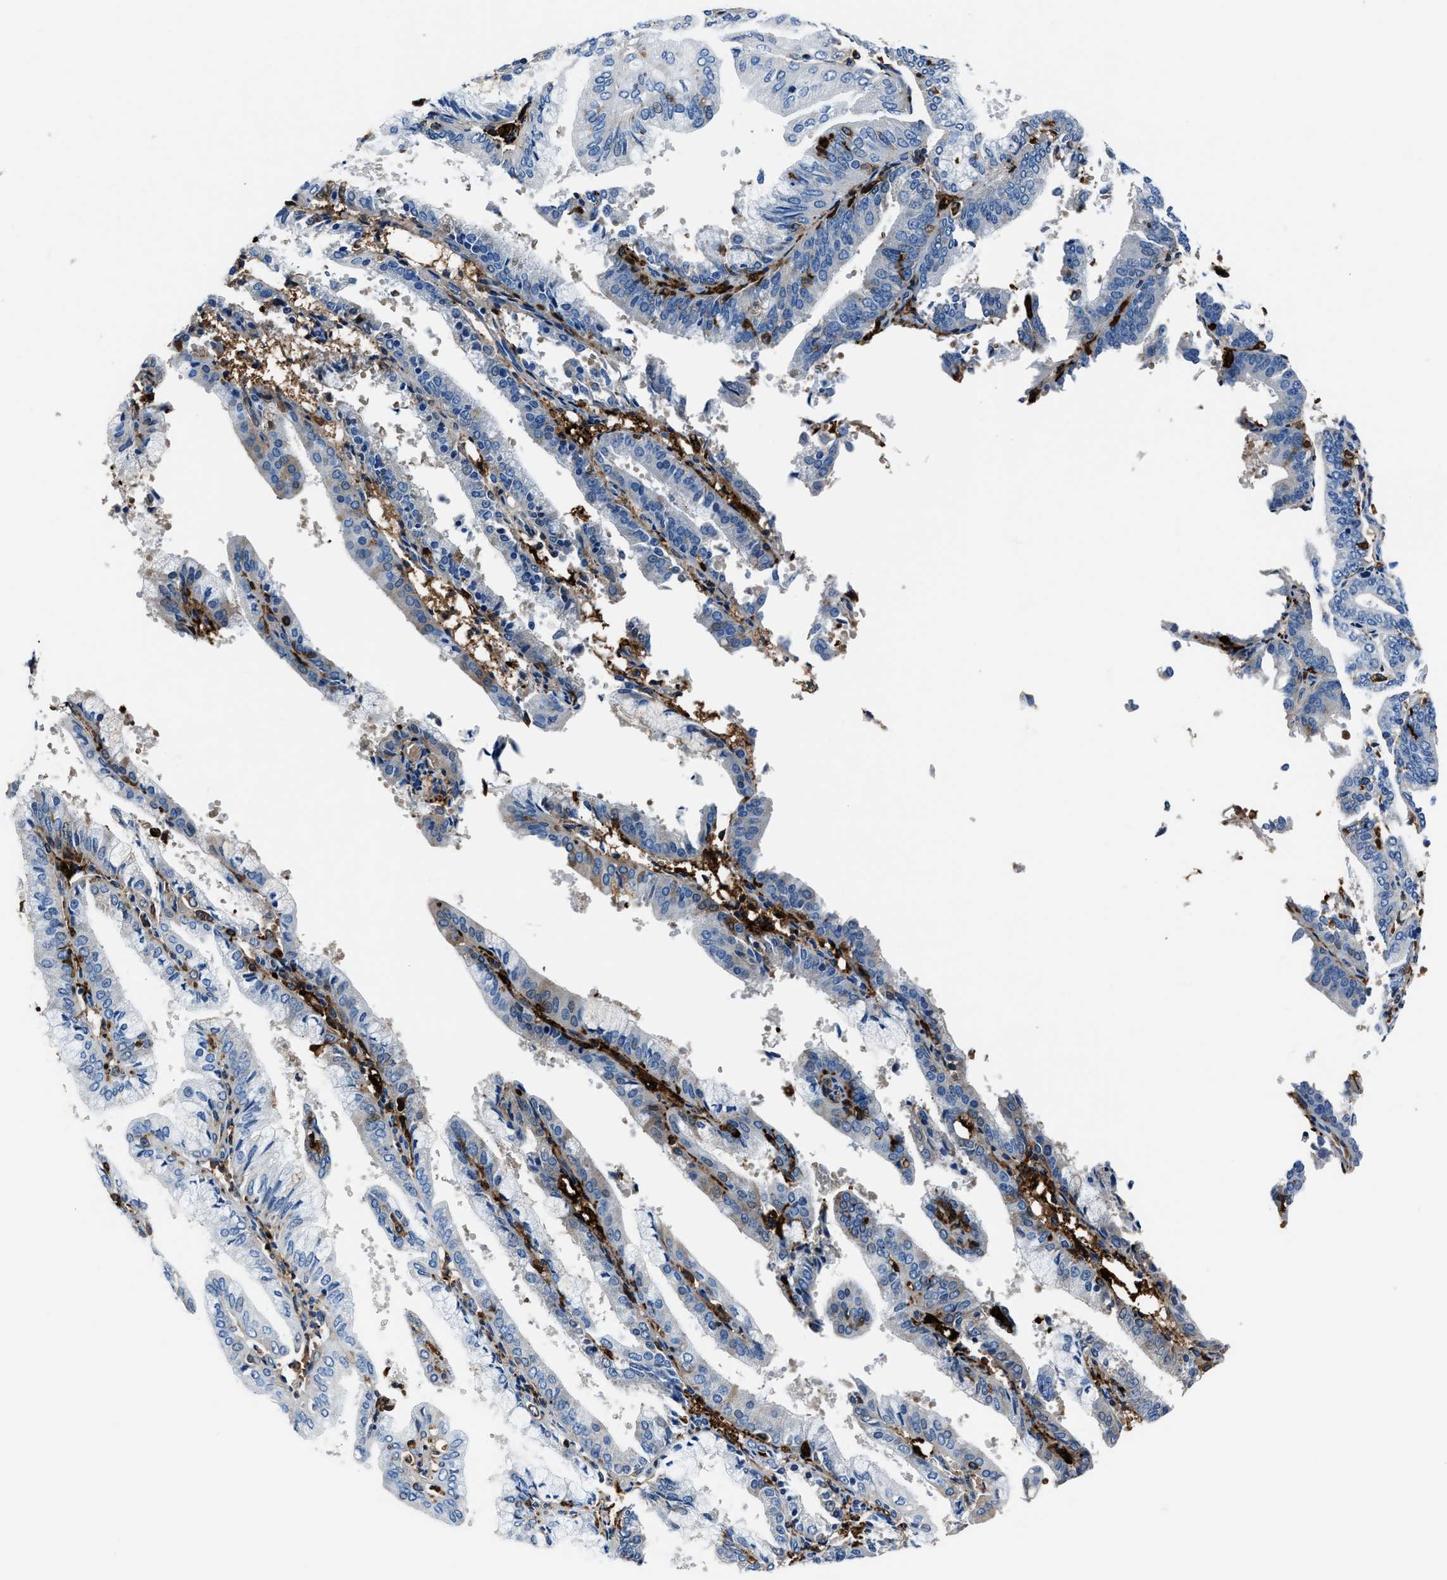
{"staining": {"intensity": "negative", "quantity": "none", "location": "none"}, "tissue": "endometrial cancer", "cell_type": "Tumor cells", "image_type": "cancer", "snomed": [{"axis": "morphology", "description": "Adenocarcinoma, NOS"}, {"axis": "topography", "description": "Endometrium"}], "caption": "Immunohistochemical staining of human endometrial adenocarcinoma demonstrates no significant expression in tumor cells.", "gene": "FTL", "patient": {"sex": "female", "age": 63}}